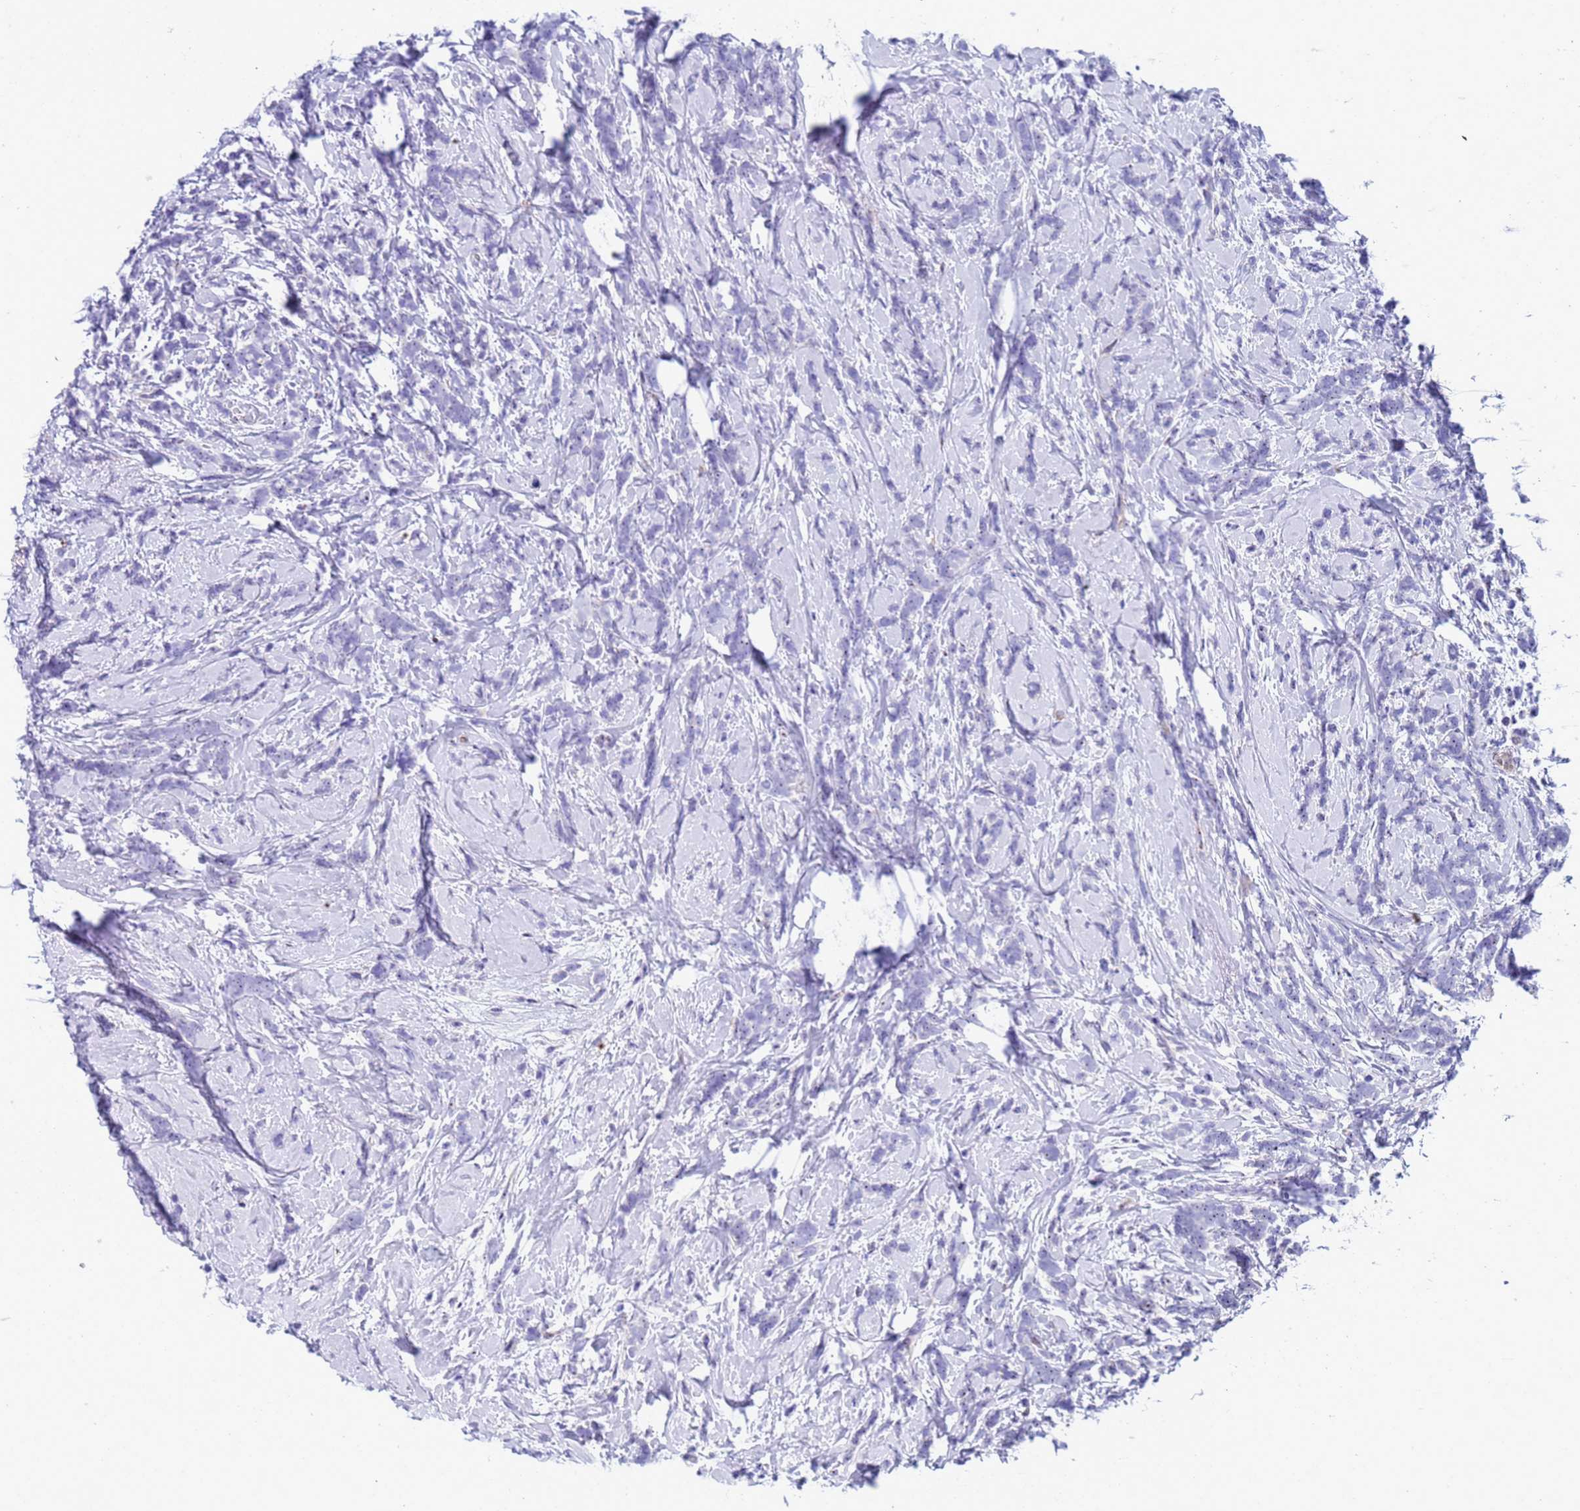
{"staining": {"intensity": "negative", "quantity": "none", "location": "none"}, "tissue": "breast cancer", "cell_type": "Tumor cells", "image_type": "cancer", "snomed": [{"axis": "morphology", "description": "Lobular carcinoma"}, {"axis": "topography", "description": "Breast"}], "caption": "The IHC histopathology image has no significant staining in tumor cells of lobular carcinoma (breast) tissue.", "gene": "POP5", "patient": {"sex": "female", "age": 58}}